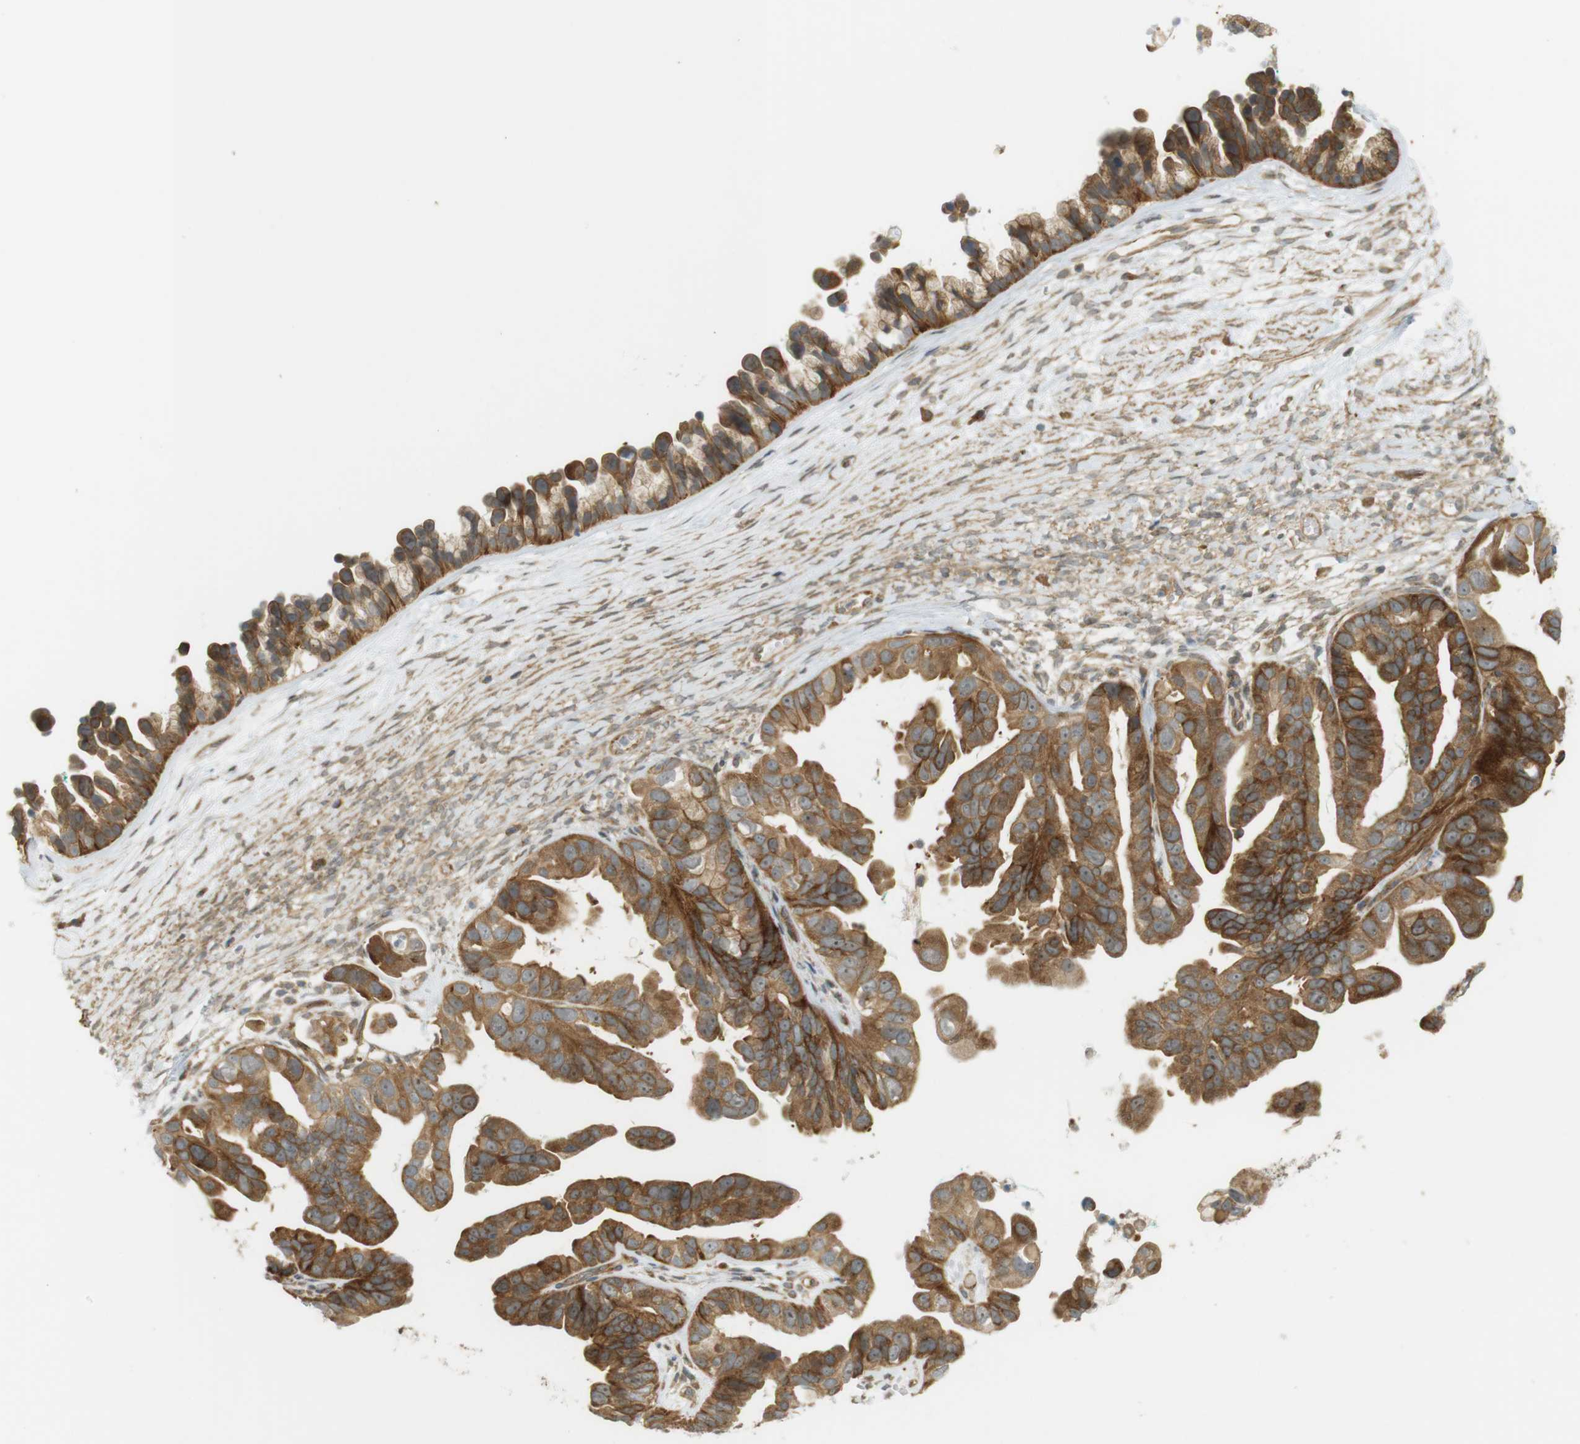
{"staining": {"intensity": "strong", "quantity": ">75%", "location": "cytoplasmic/membranous,nuclear"}, "tissue": "ovarian cancer", "cell_type": "Tumor cells", "image_type": "cancer", "snomed": [{"axis": "morphology", "description": "Cystadenocarcinoma, serous, NOS"}, {"axis": "topography", "description": "Ovary"}], "caption": "The immunohistochemical stain labels strong cytoplasmic/membranous and nuclear staining in tumor cells of ovarian serous cystadenocarcinoma tissue.", "gene": "PA2G4", "patient": {"sex": "female", "age": 56}}